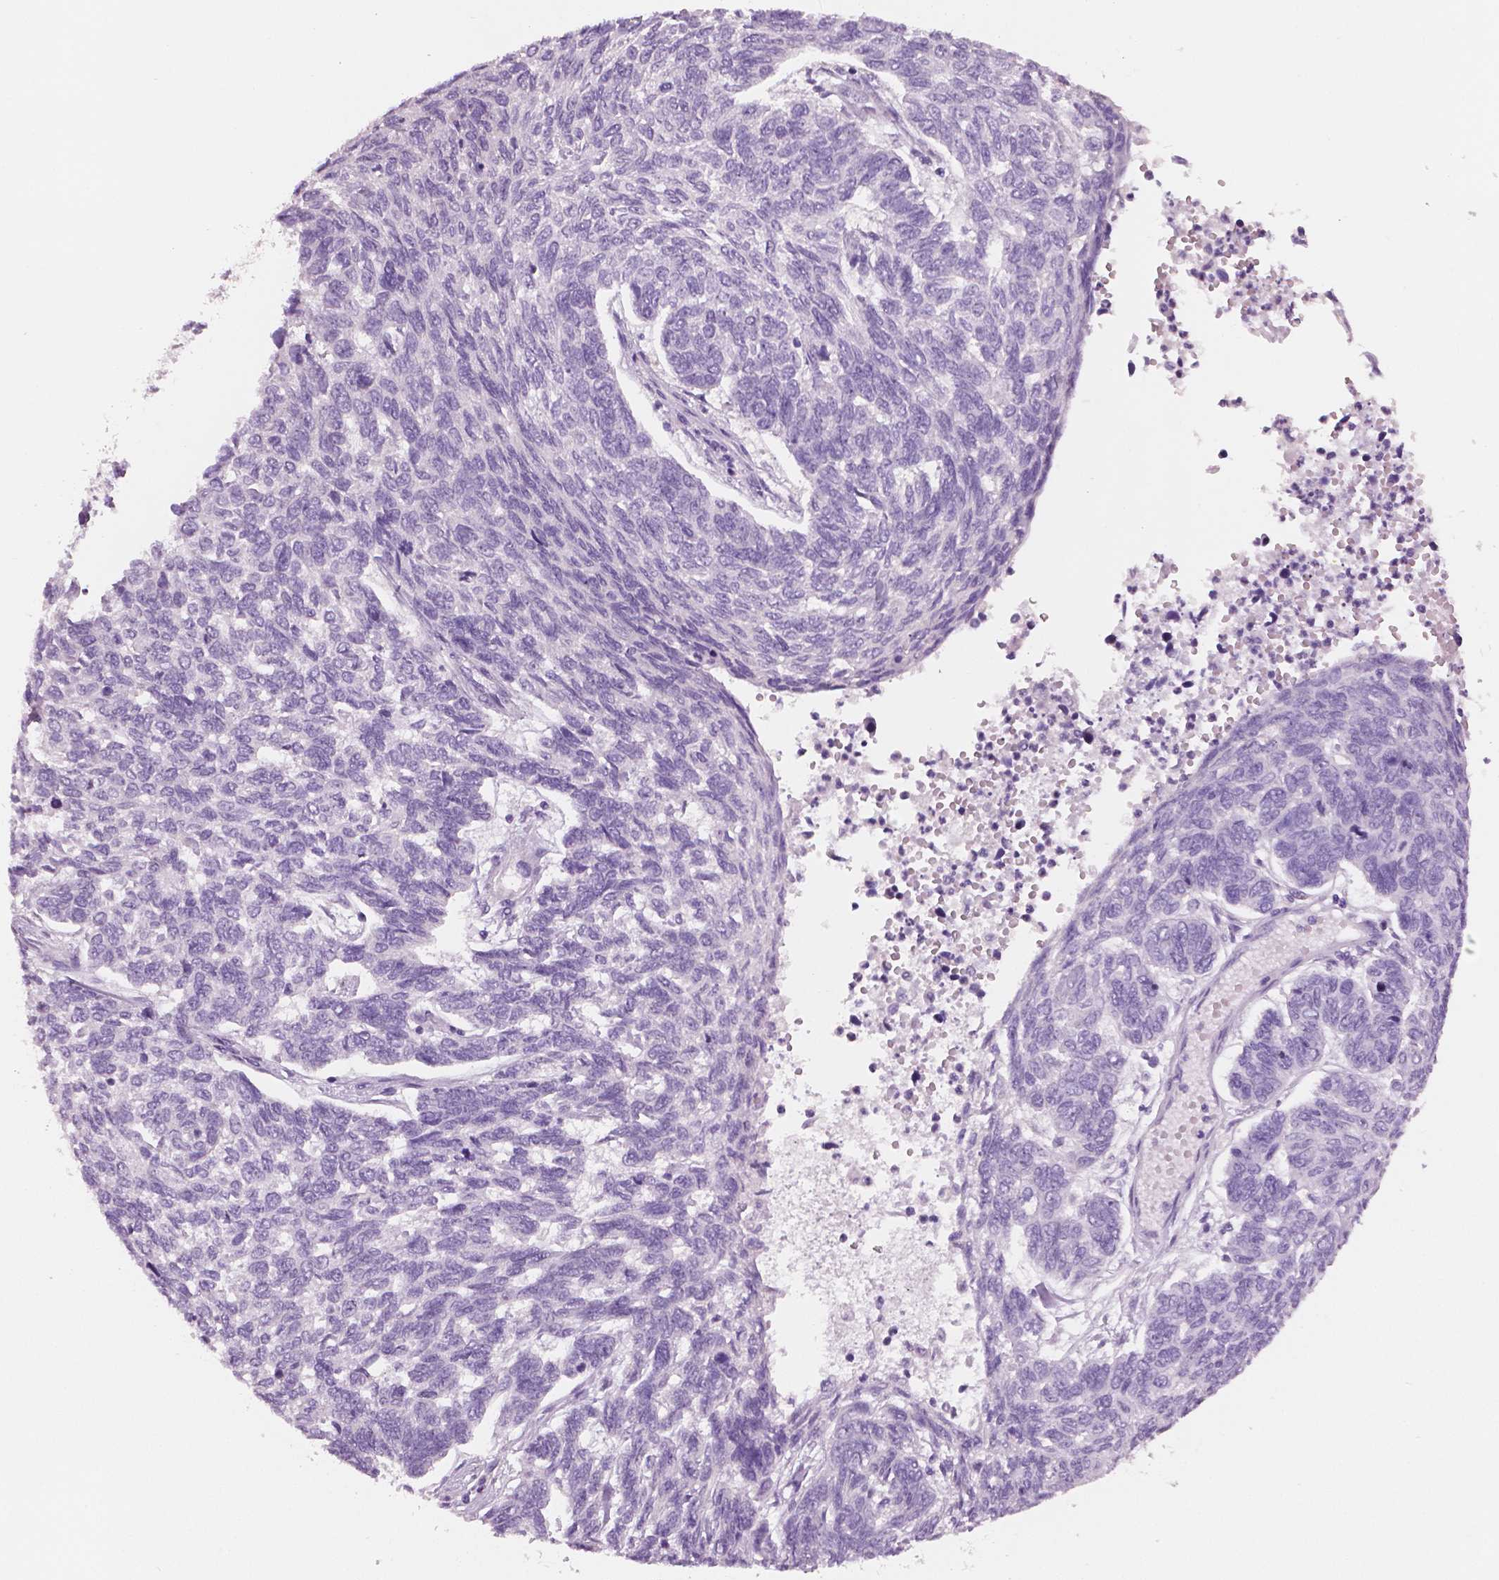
{"staining": {"intensity": "negative", "quantity": "none", "location": "none"}, "tissue": "skin cancer", "cell_type": "Tumor cells", "image_type": "cancer", "snomed": [{"axis": "morphology", "description": "Basal cell carcinoma"}, {"axis": "topography", "description": "Skin"}], "caption": "Protein analysis of skin cancer demonstrates no significant staining in tumor cells.", "gene": "SLC24A1", "patient": {"sex": "female", "age": 65}}